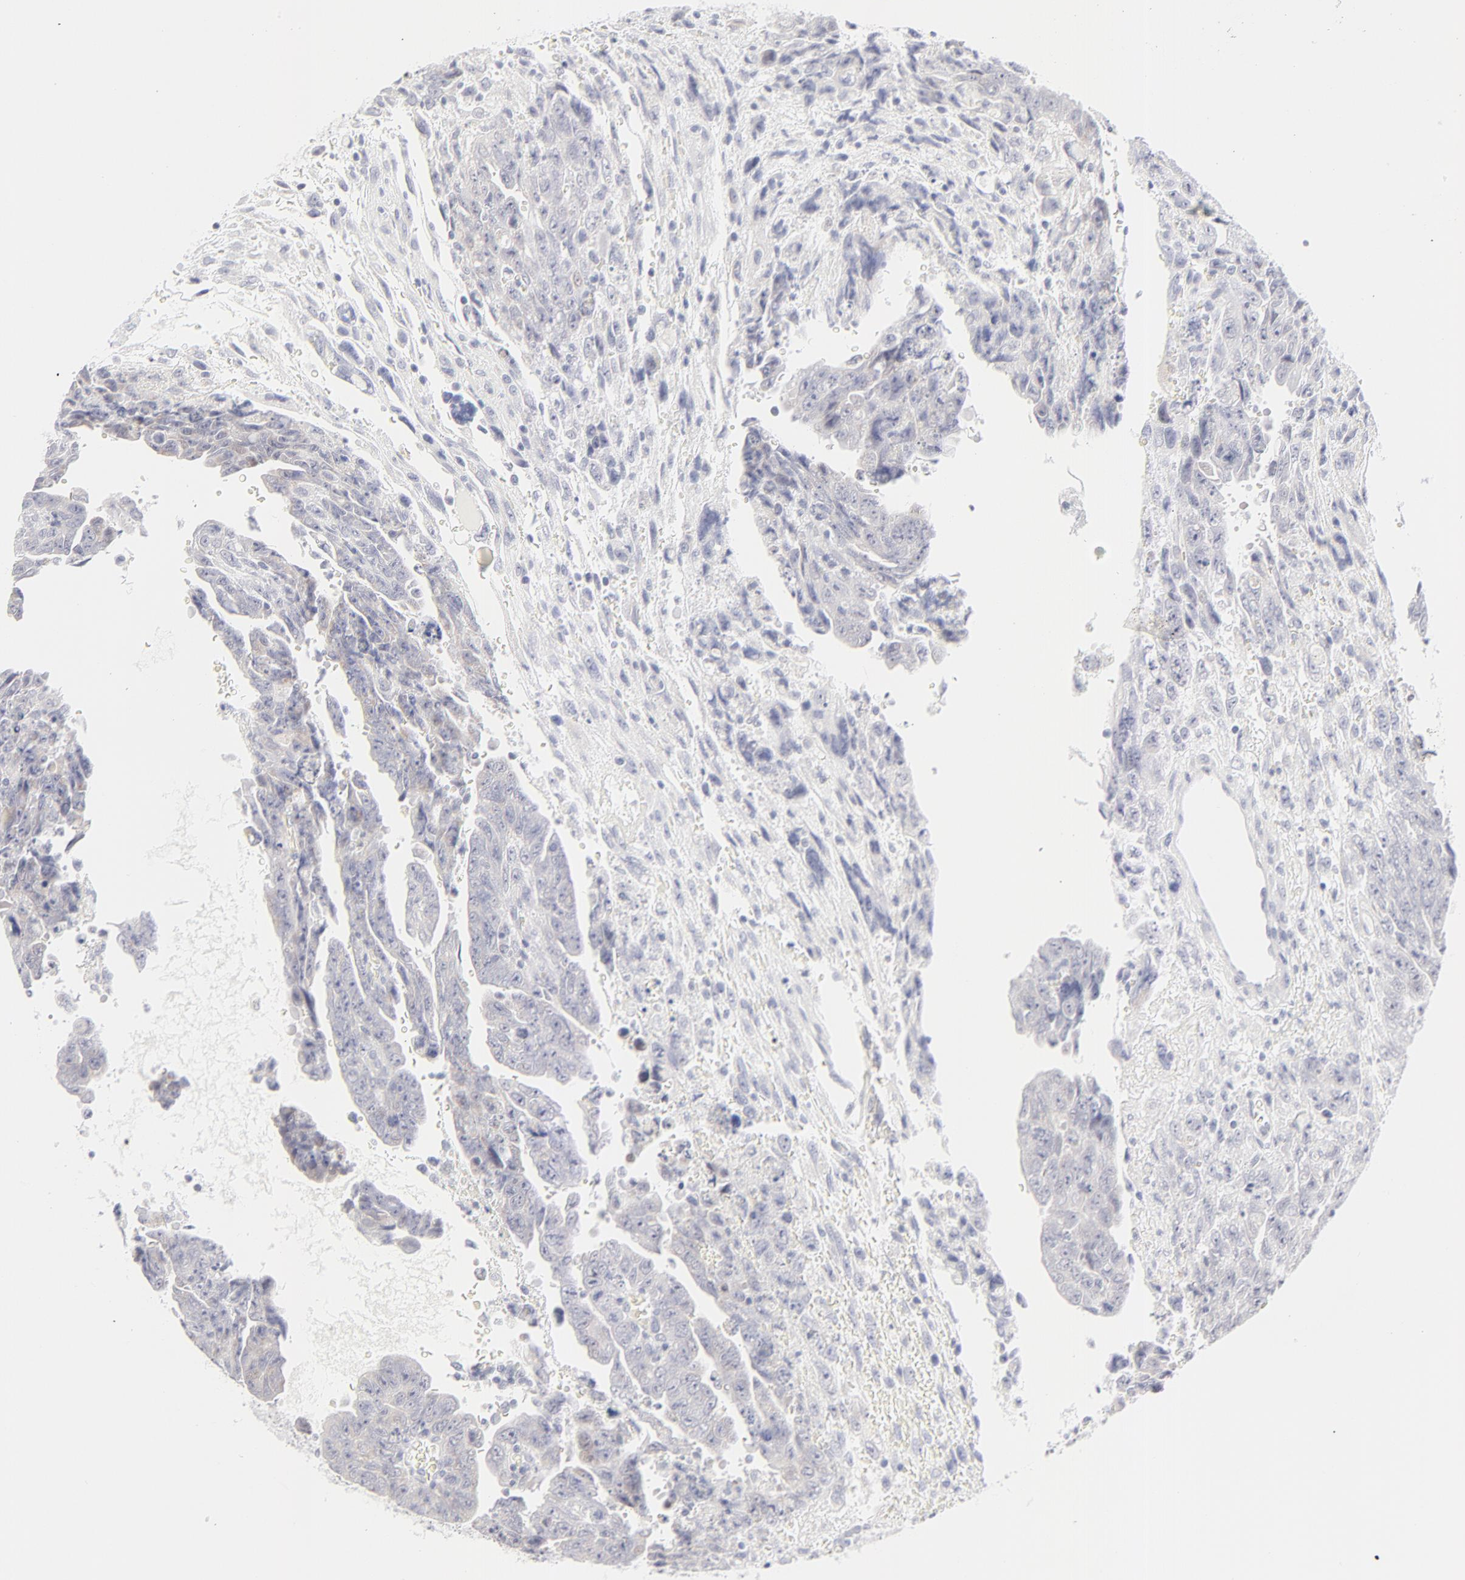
{"staining": {"intensity": "negative", "quantity": "none", "location": "none"}, "tissue": "testis cancer", "cell_type": "Tumor cells", "image_type": "cancer", "snomed": [{"axis": "morphology", "description": "Carcinoma, Embryonal, NOS"}, {"axis": "topography", "description": "Testis"}], "caption": "This is a histopathology image of immunohistochemistry (IHC) staining of testis cancer (embryonal carcinoma), which shows no positivity in tumor cells.", "gene": "NPNT", "patient": {"sex": "male", "age": 28}}